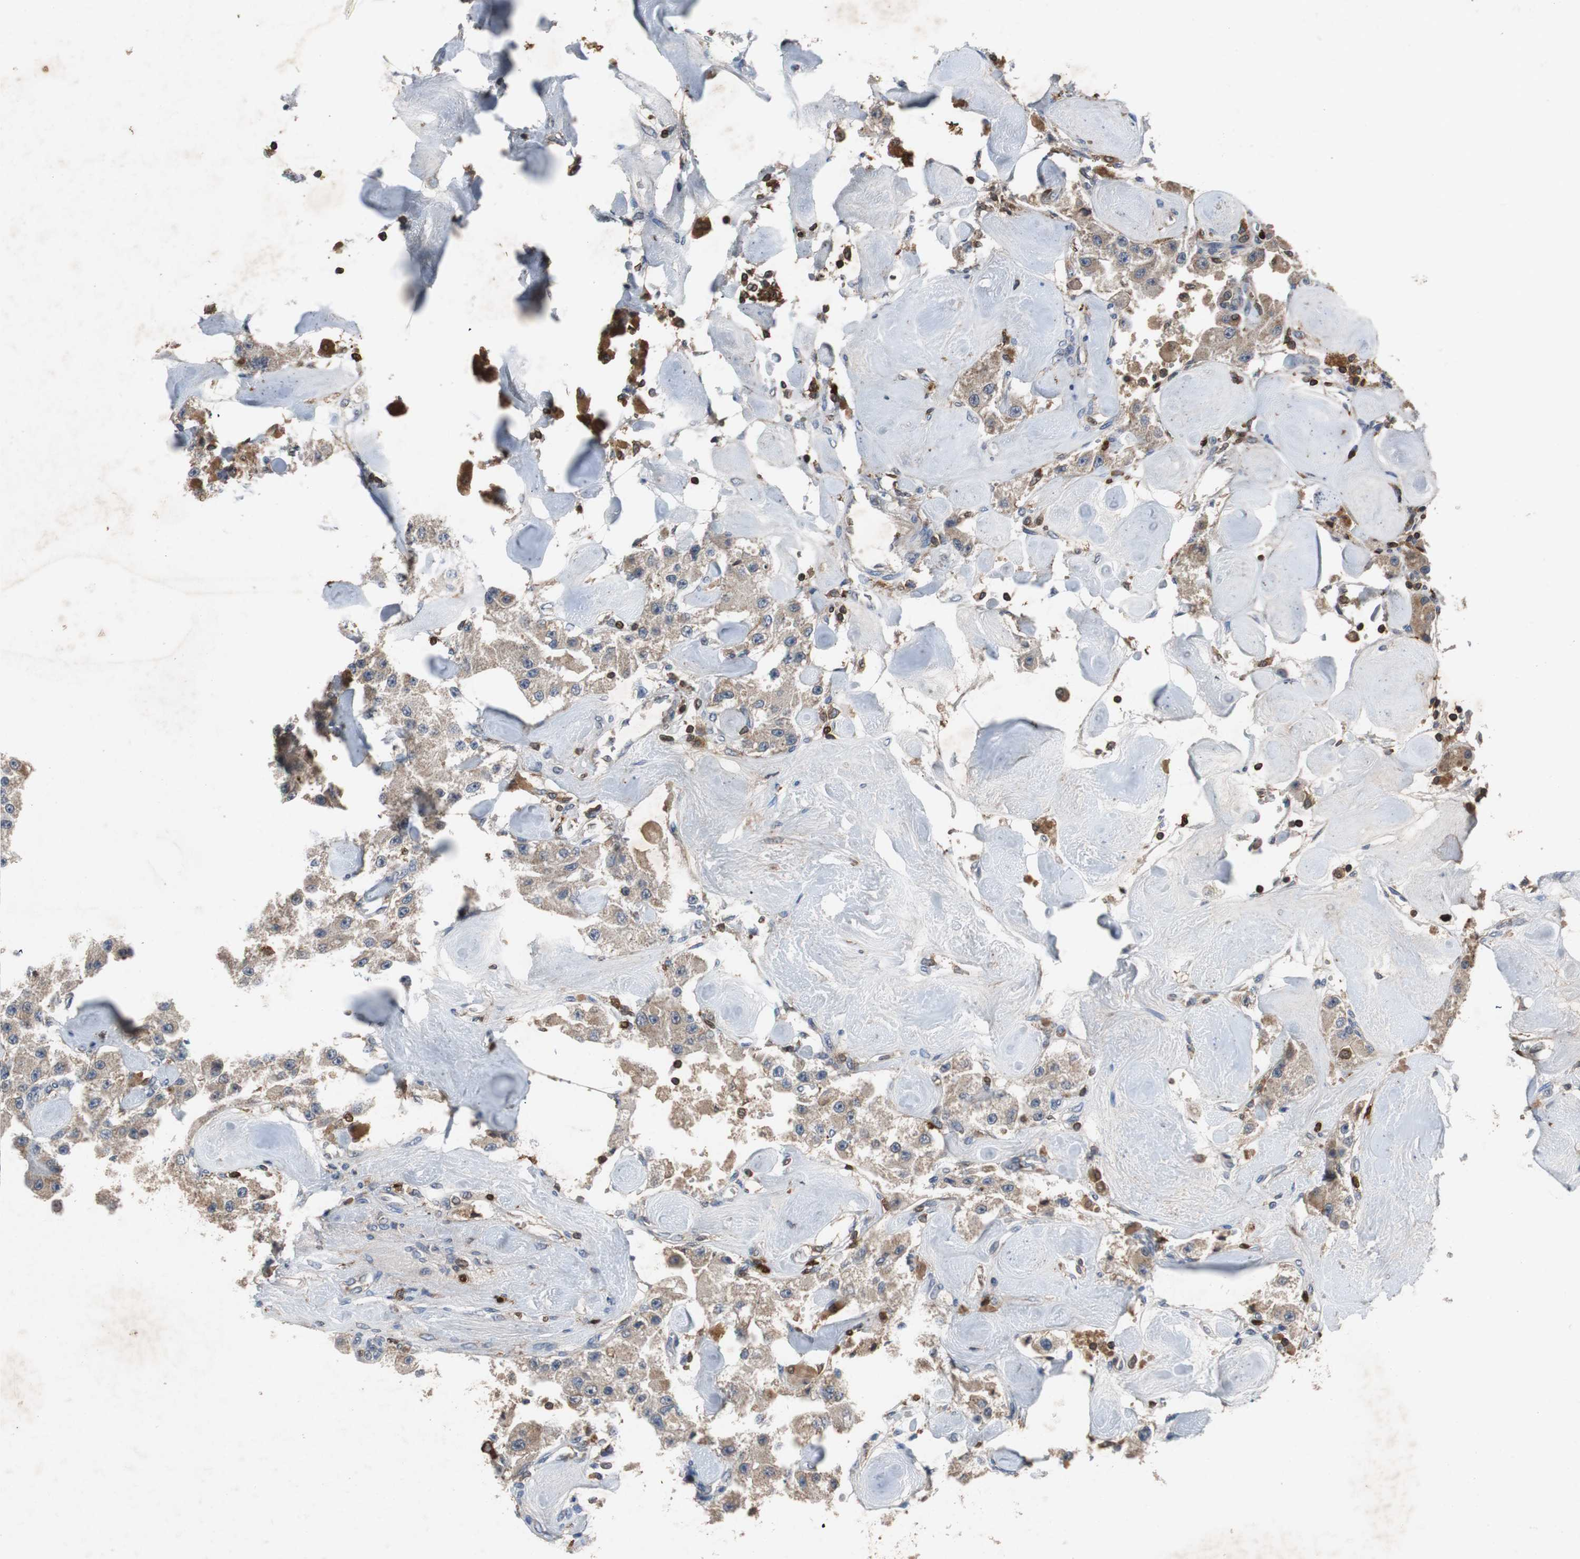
{"staining": {"intensity": "moderate", "quantity": ">75%", "location": "cytoplasmic/membranous"}, "tissue": "carcinoid", "cell_type": "Tumor cells", "image_type": "cancer", "snomed": [{"axis": "morphology", "description": "Carcinoid, malignant, NOS"}, {"axis": "topography", "description": "Pancreas"}], "caption": "Malignant carcinoid tissue shows moderate cytoplasmic/membranous staining in about >75% of tumor cells, visualized by immunohistochemistry.", "gene": "CALB2", "patient": {"sex": "male", "age": 41}}